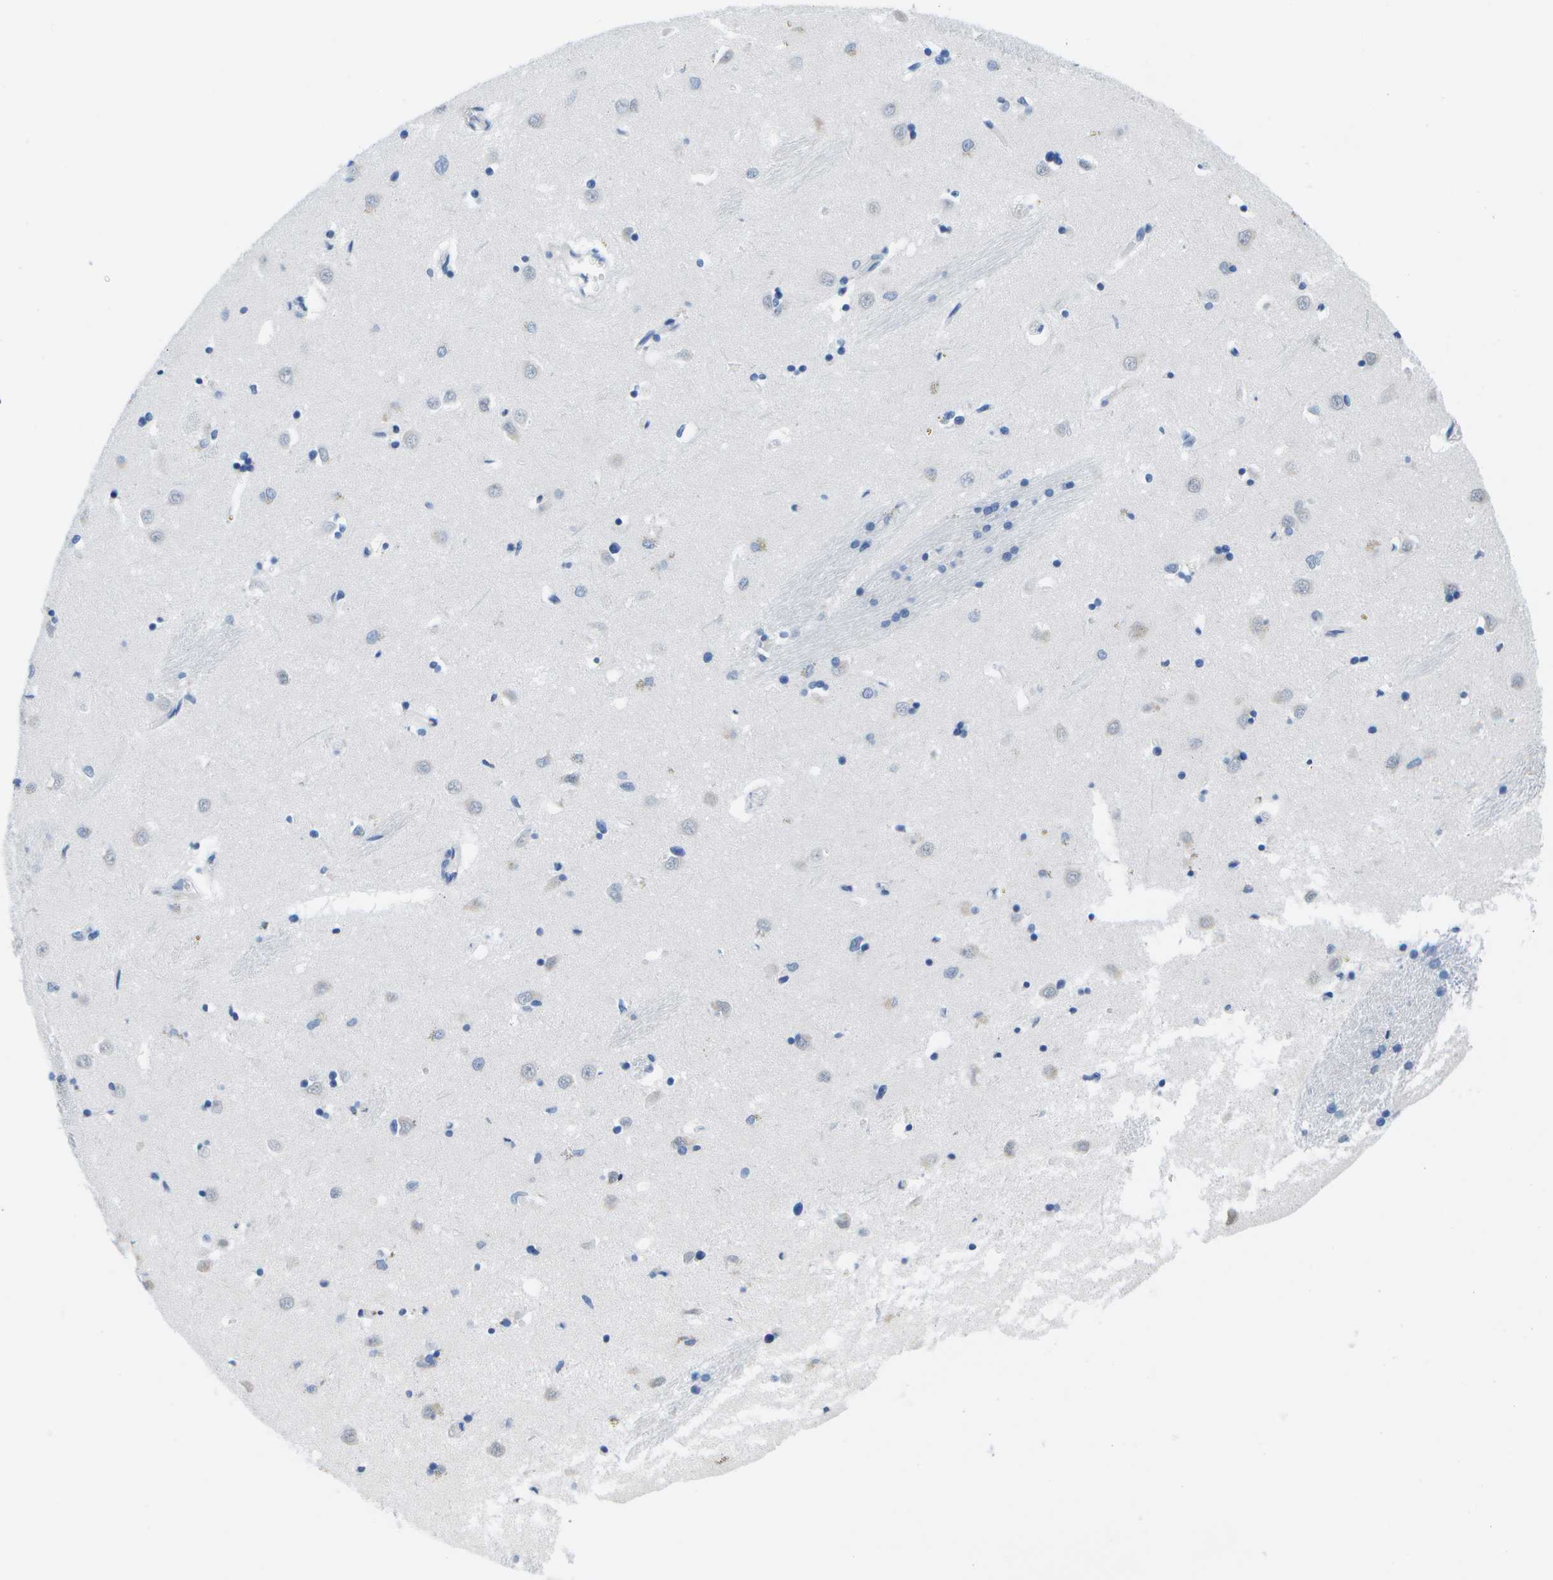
{"staining": {"intensity": "negative", "quantity": "none", "location": "none"}, "tissue": "caudate", "cell_type": "Glial cells", "image_type": "normal", "snomed": [{"axis": "morphology", "description": "Normal tissue, NOS"}, {"axis": "topography", "description": "Lateral ventricle wall"}], "caption": "Immunohistochemistry (IHC) micrograph of normal caudate stained for a protein (brown), which demonstrates no expression in glial cells.", "gene": "ADGRG6", "patient": {"sex": "female", "age": 19}}